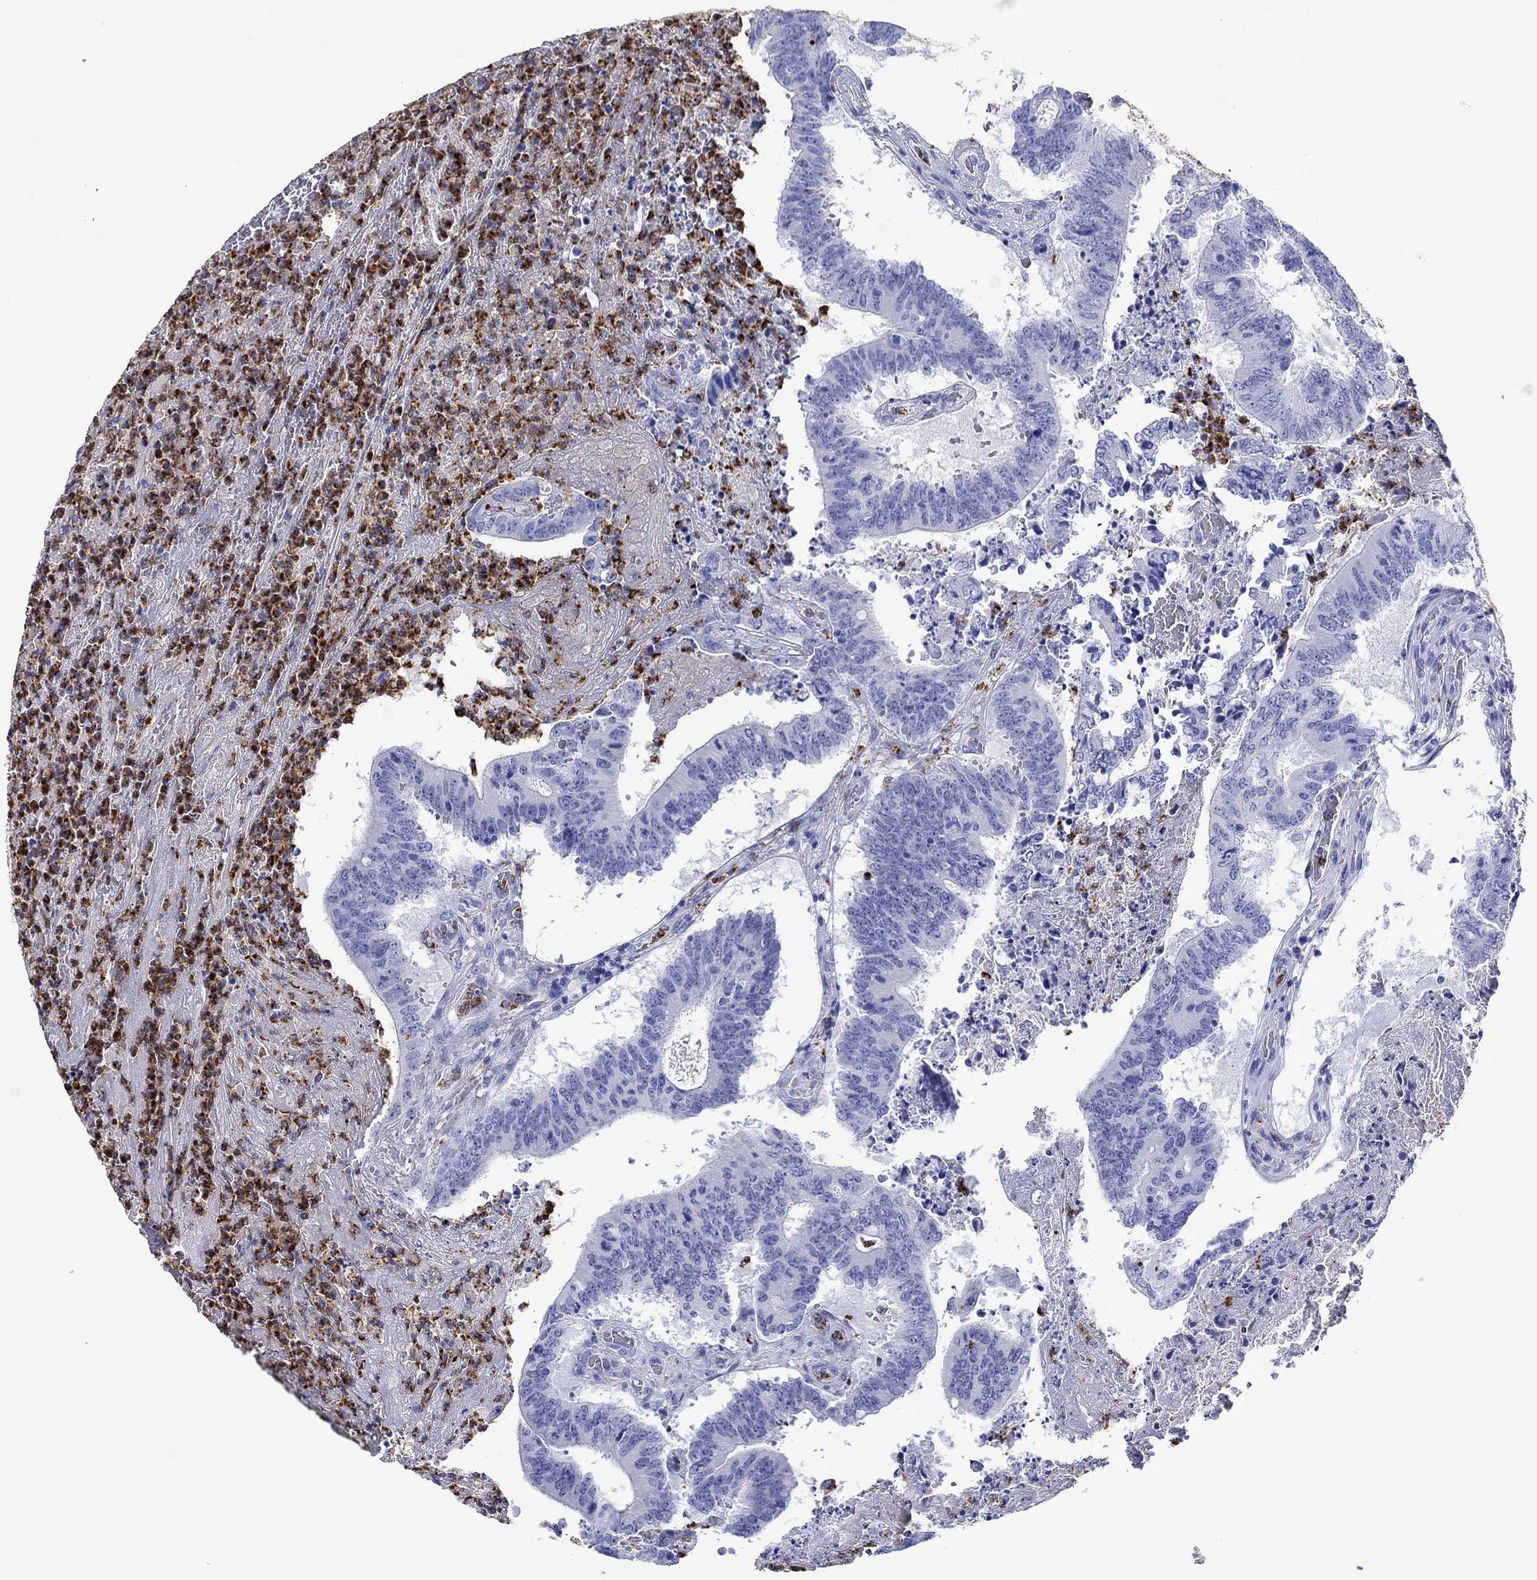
{"staining": {"intensity": "negative", "quantity": "none", "location": "none"}, "tissue": "colorectal cancer", "cell_type": "Tumor cells", "image_type": "cancer", "snomed": [{"axis": "morphology", "description": "Adenocarcinoma, NOS"}, {"axis": "topography", "description": "Colon"}], "caption": "Photomicrograph shows no significant protein positivity in tumor cells of colorectal cancer (adenocarcinoma).", "gene": "EPX", "patient": {"sex": "female", "age": 70}}